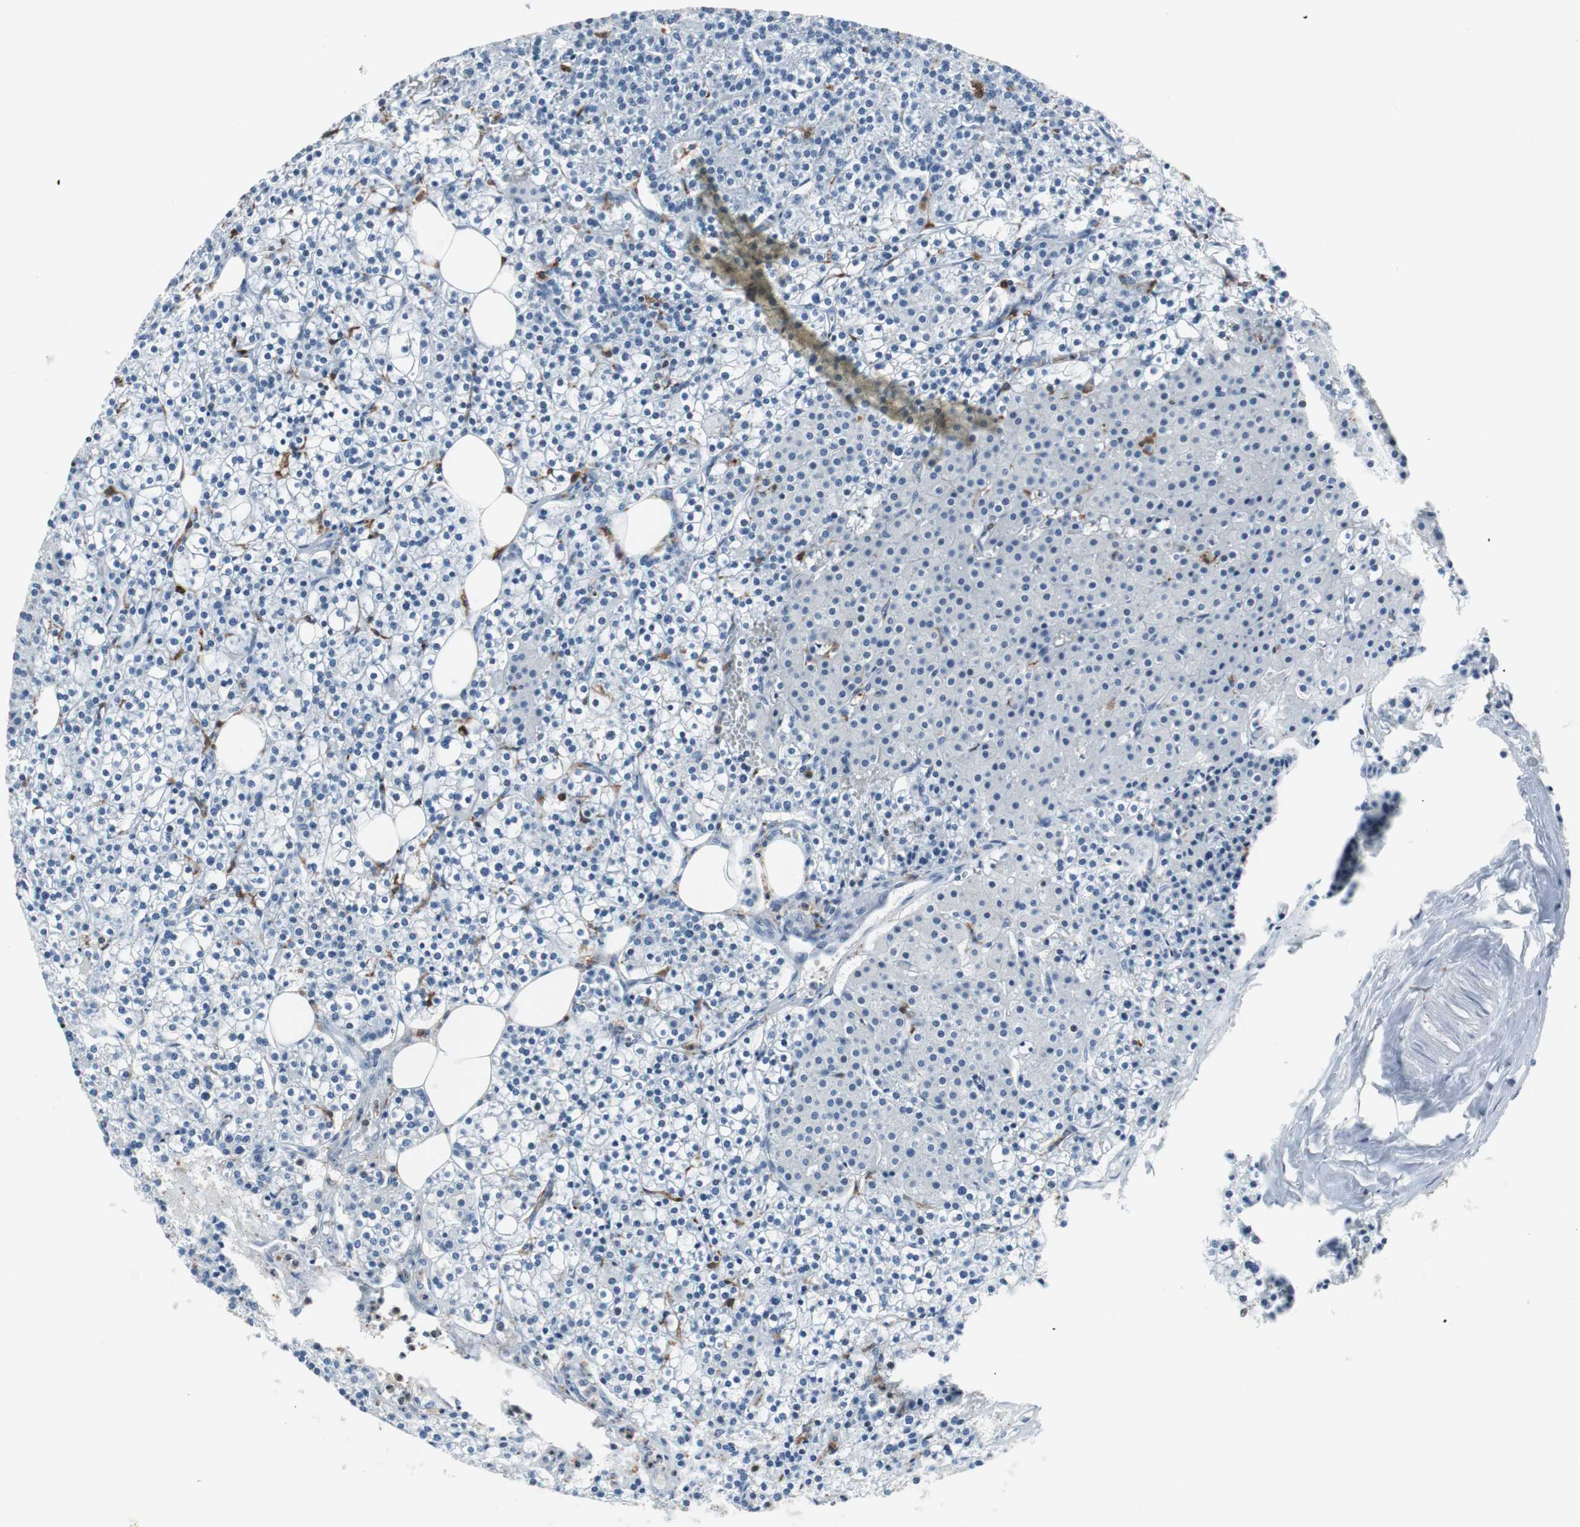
{"staining": {"intensity": "negative", "quantity": "none", "location": "none"}, "tissue": "parathyroid gland", "cell_type": "Glandular cells", "image_type": "normal", "snomed": [{"axis": "morphology", "description": "Normal tissue, NOS"}, {"axis": "topography", "description": "Parathyroid gland"}], "caption": "Image shows no significant protein expression in glandular cells of benign parathyroid gland. (DAB immunohistochemistry, high magnification).", "gene": "IL18", "patient": {"sex": "female", "age": 63}}